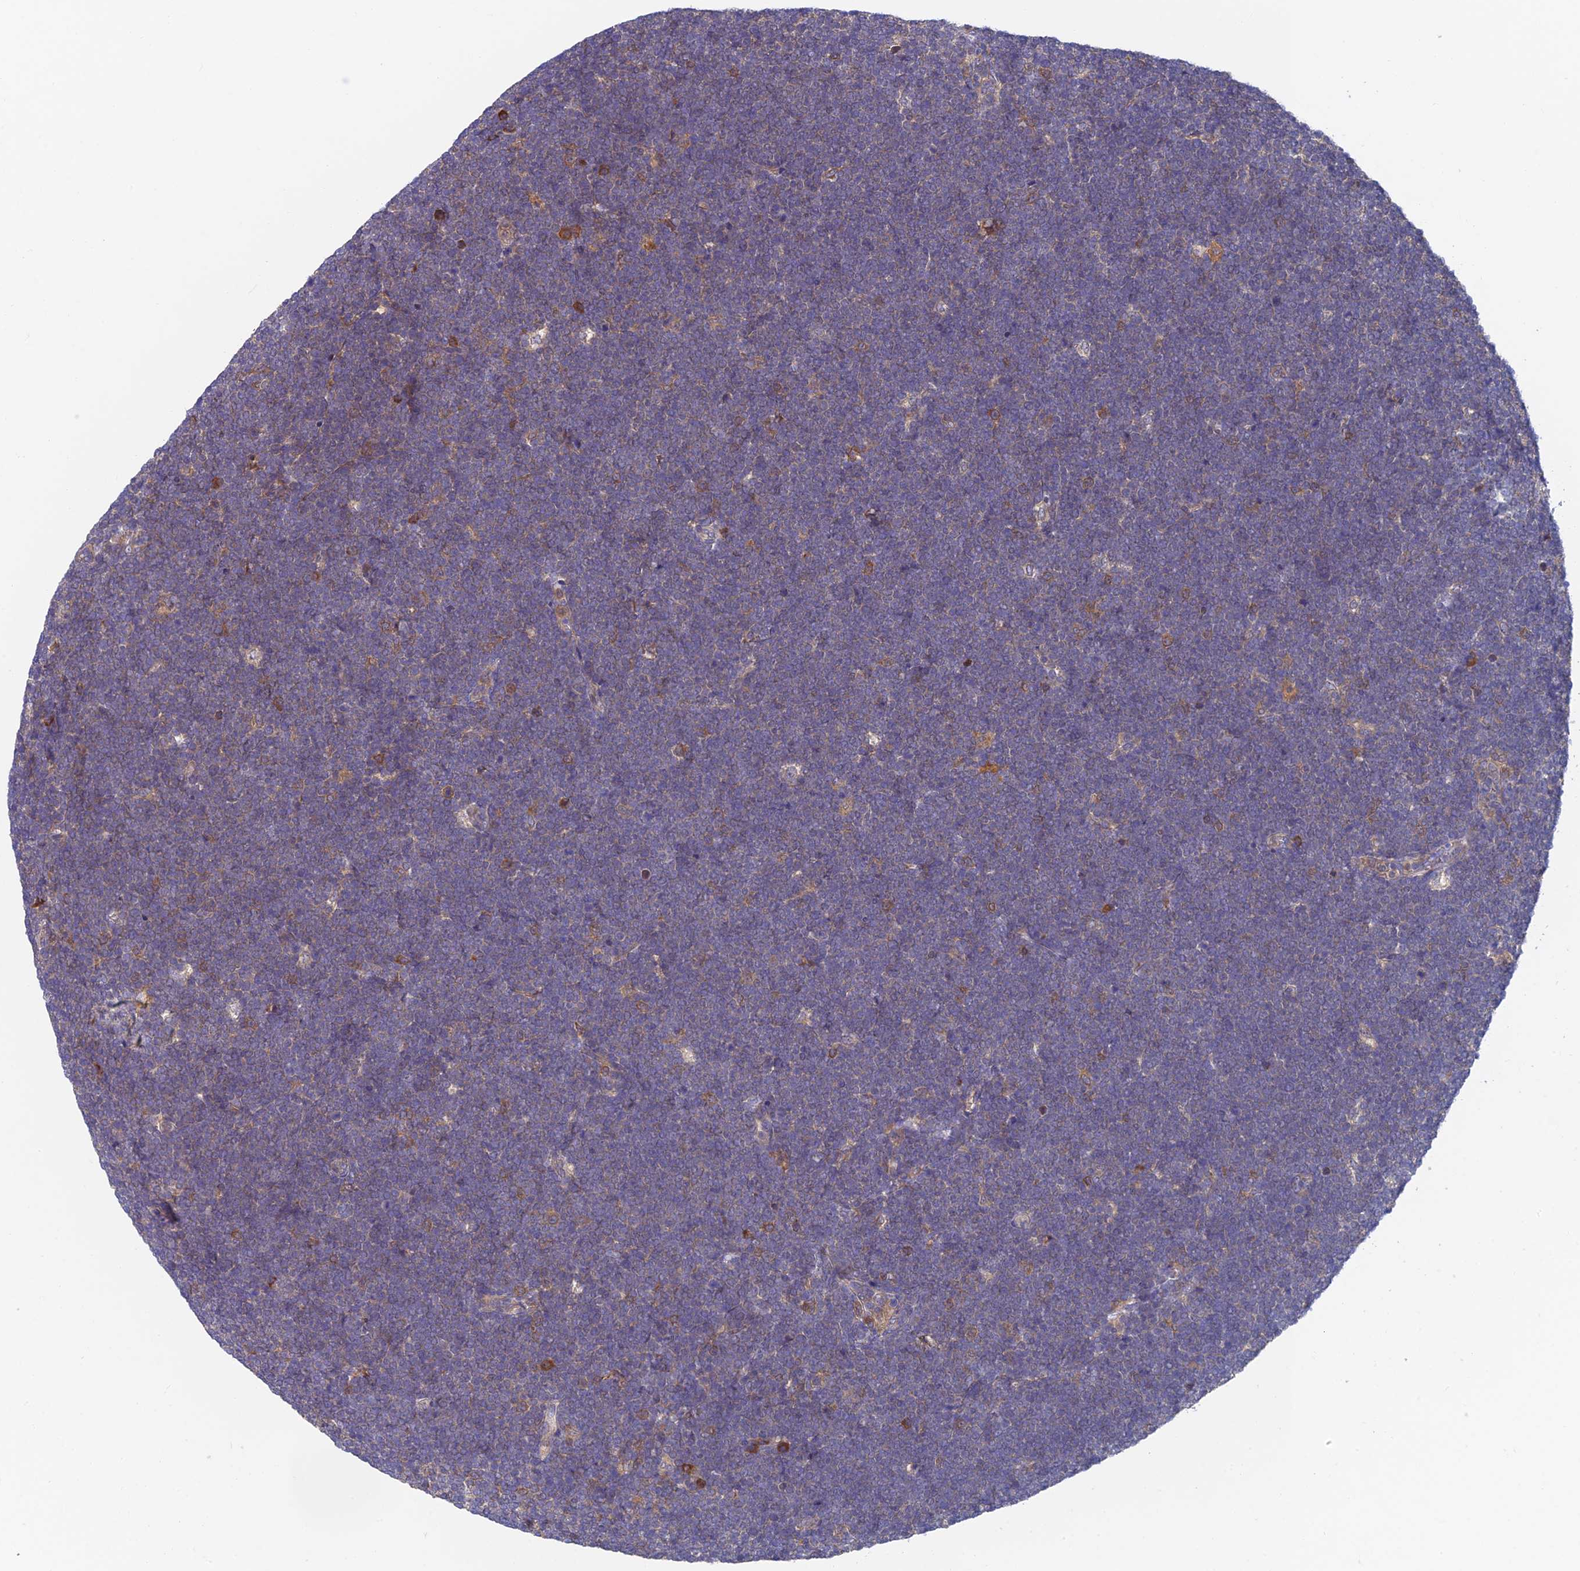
{"staining": {"intensity": "weak", "quantity": "25%-75%", "location": "cytoplasmic/membranous"}, "tissue": "lymphoma", "cell_type": "Tumor cells", "image_type": "cancer", "snomed": [{"axis": "morphology", "description": "Malignant lymphoma, non-Hodgkin's type, High grade"}, {"axis": "topography", "description": "Lymph node"}], "caption": "This is a micrograph of immunohistochemistry staining of malignant lymphoma, non-Hodgkin's type (high-grade), which shows weak positivity in the cytoplasmic/membranous of tumor cells.", "gene": "IPO5", "patient": {"sex": "male", "age": 13}}